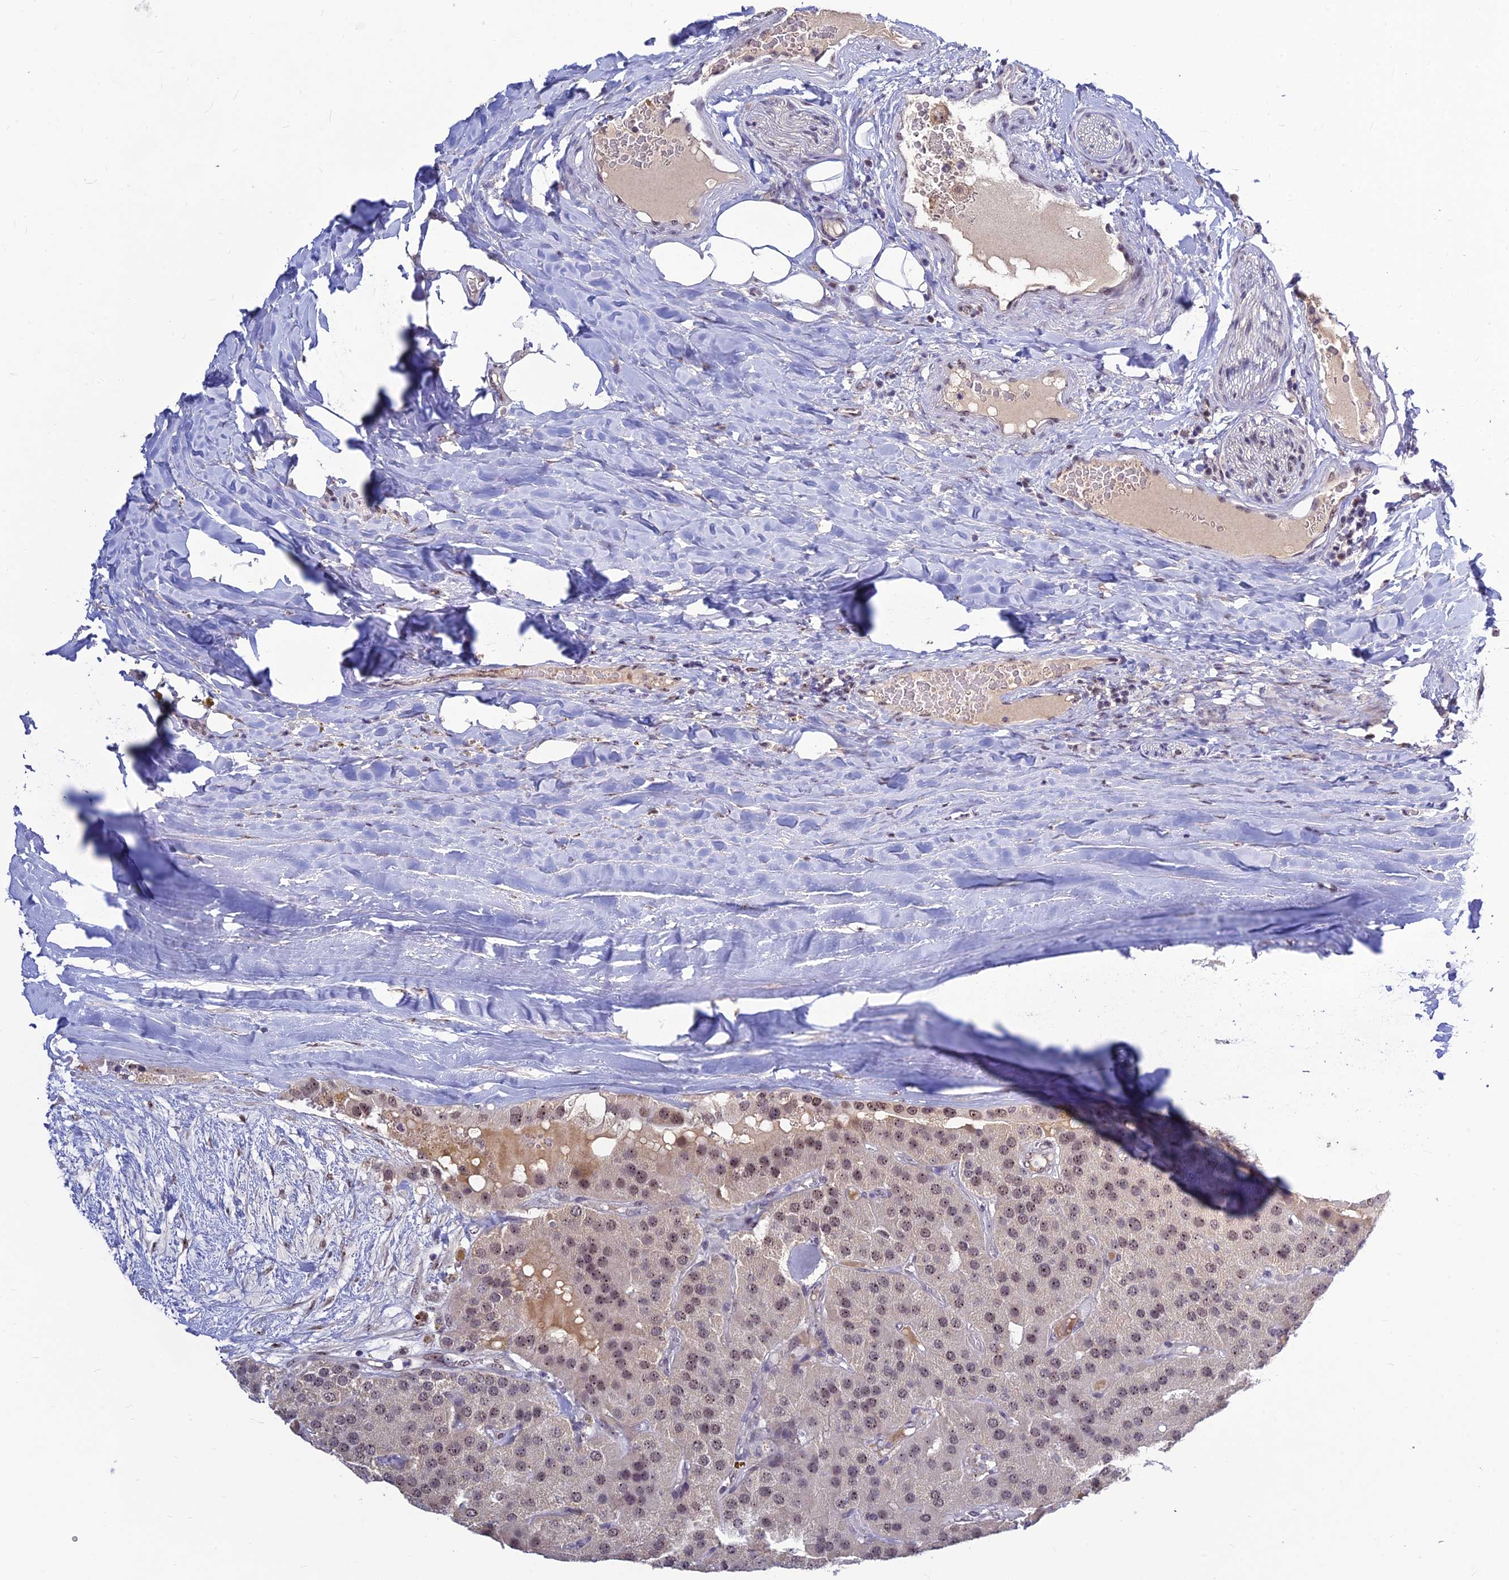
{"staining": {"intensity": "weak", "quantity": "25%-75%", "location": "nuclear"}, "tissue": "parathyroid gland", "cell_type": "Glandular cells", "image_type": "normal", "snomed": [{"axis": "morphology", "description": "Normal tissue, NOS"}, {"axis": "morphology", "description": "Adenoma, NOS"}, {"axis": "topography", "description": "Parathyroid gland"}], "caption": "Immunohistochemical staining of unremarkable parathyroid gland reveals 25%-75% levels of weak nuclear protein expression in about 25%-75% of glandular cells.", "gene": "POLR1G", "patient": {"sex": "female", "age": 86}}